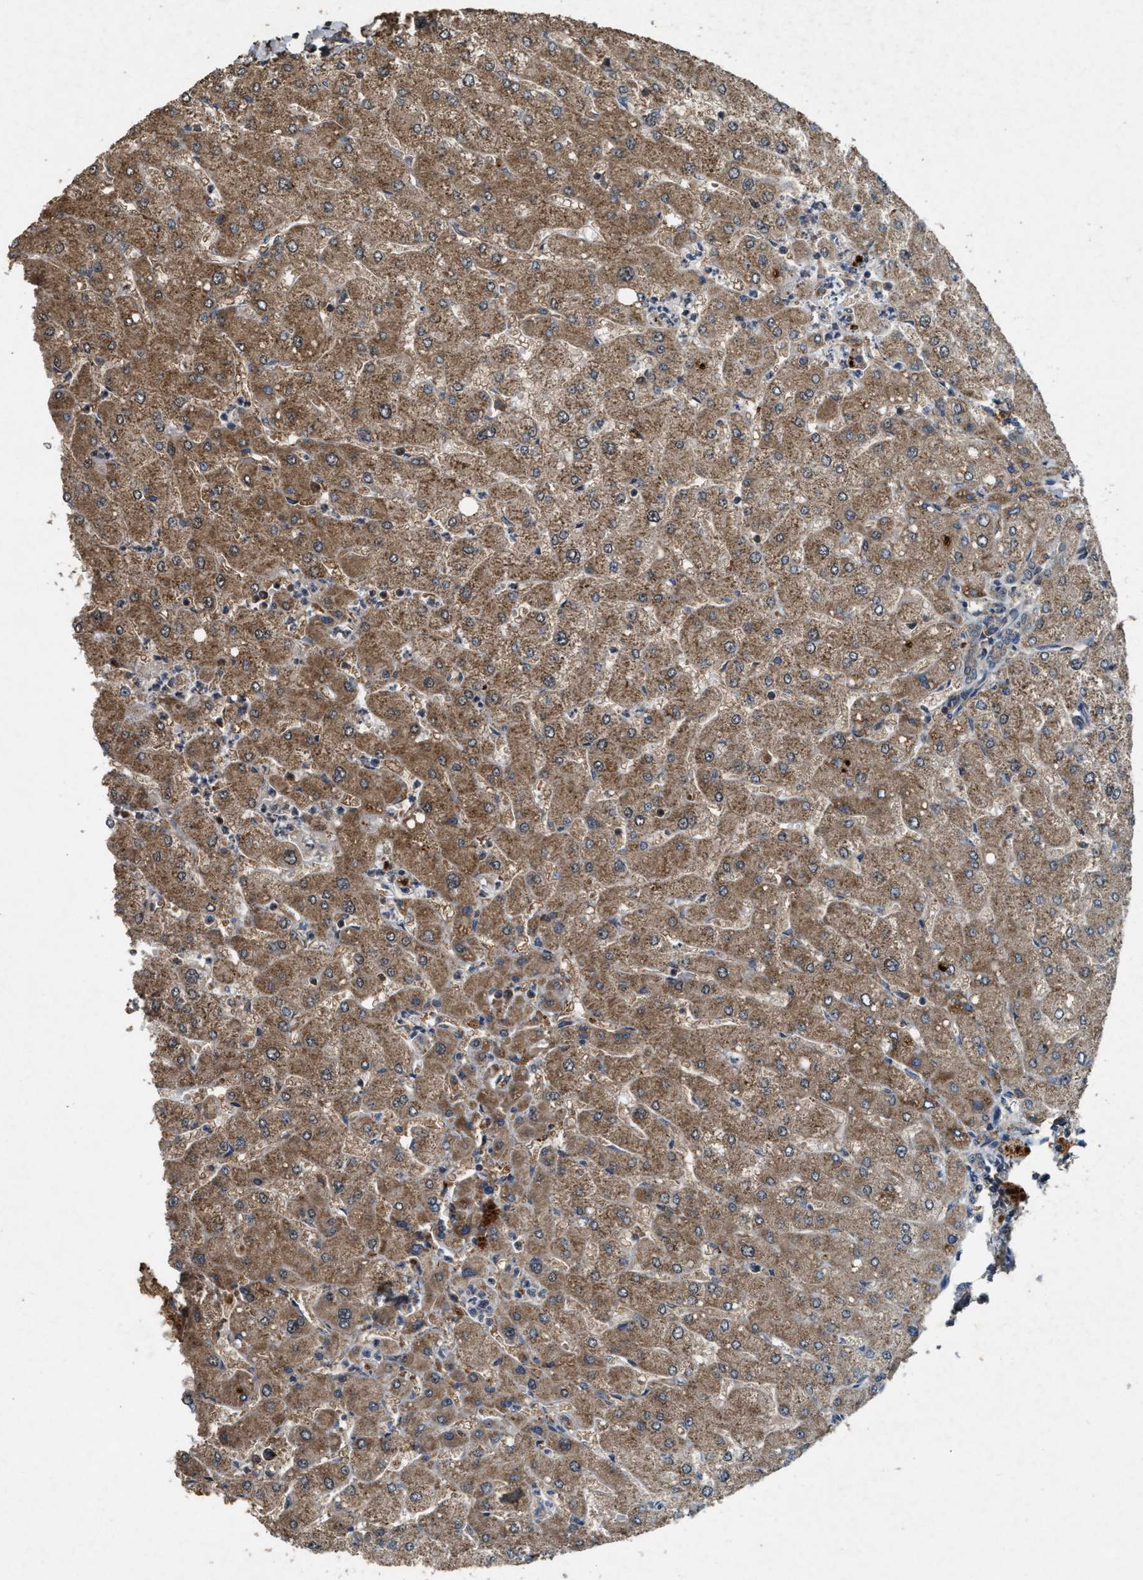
{"staining": {"intensity": "moderate", "quantity": ">75%", "location": "cytoplasmic/membranous"}, "tissue": "liver", "cell_type": "Cholangiocytes", "image_type": "normal", "snomed": [{"axis": "morphology", "description": "Normal tissue, NOS"}, {"axis": "topography", "description": "Liver"}], "caption": "Immunohistochemical staining of benign liver displays >75% levels of moderate cytoplasmic/membranous protein staining in about >75% of cholangiocytes. (Stains: DAB (3,3'-diaminobenzidine) in brown, nuclei in blue, Microscopy: brightfield microscopy at high magnification).", "gene": "ARHGEF5", "patient": {"sex": "male", "age": 55}}